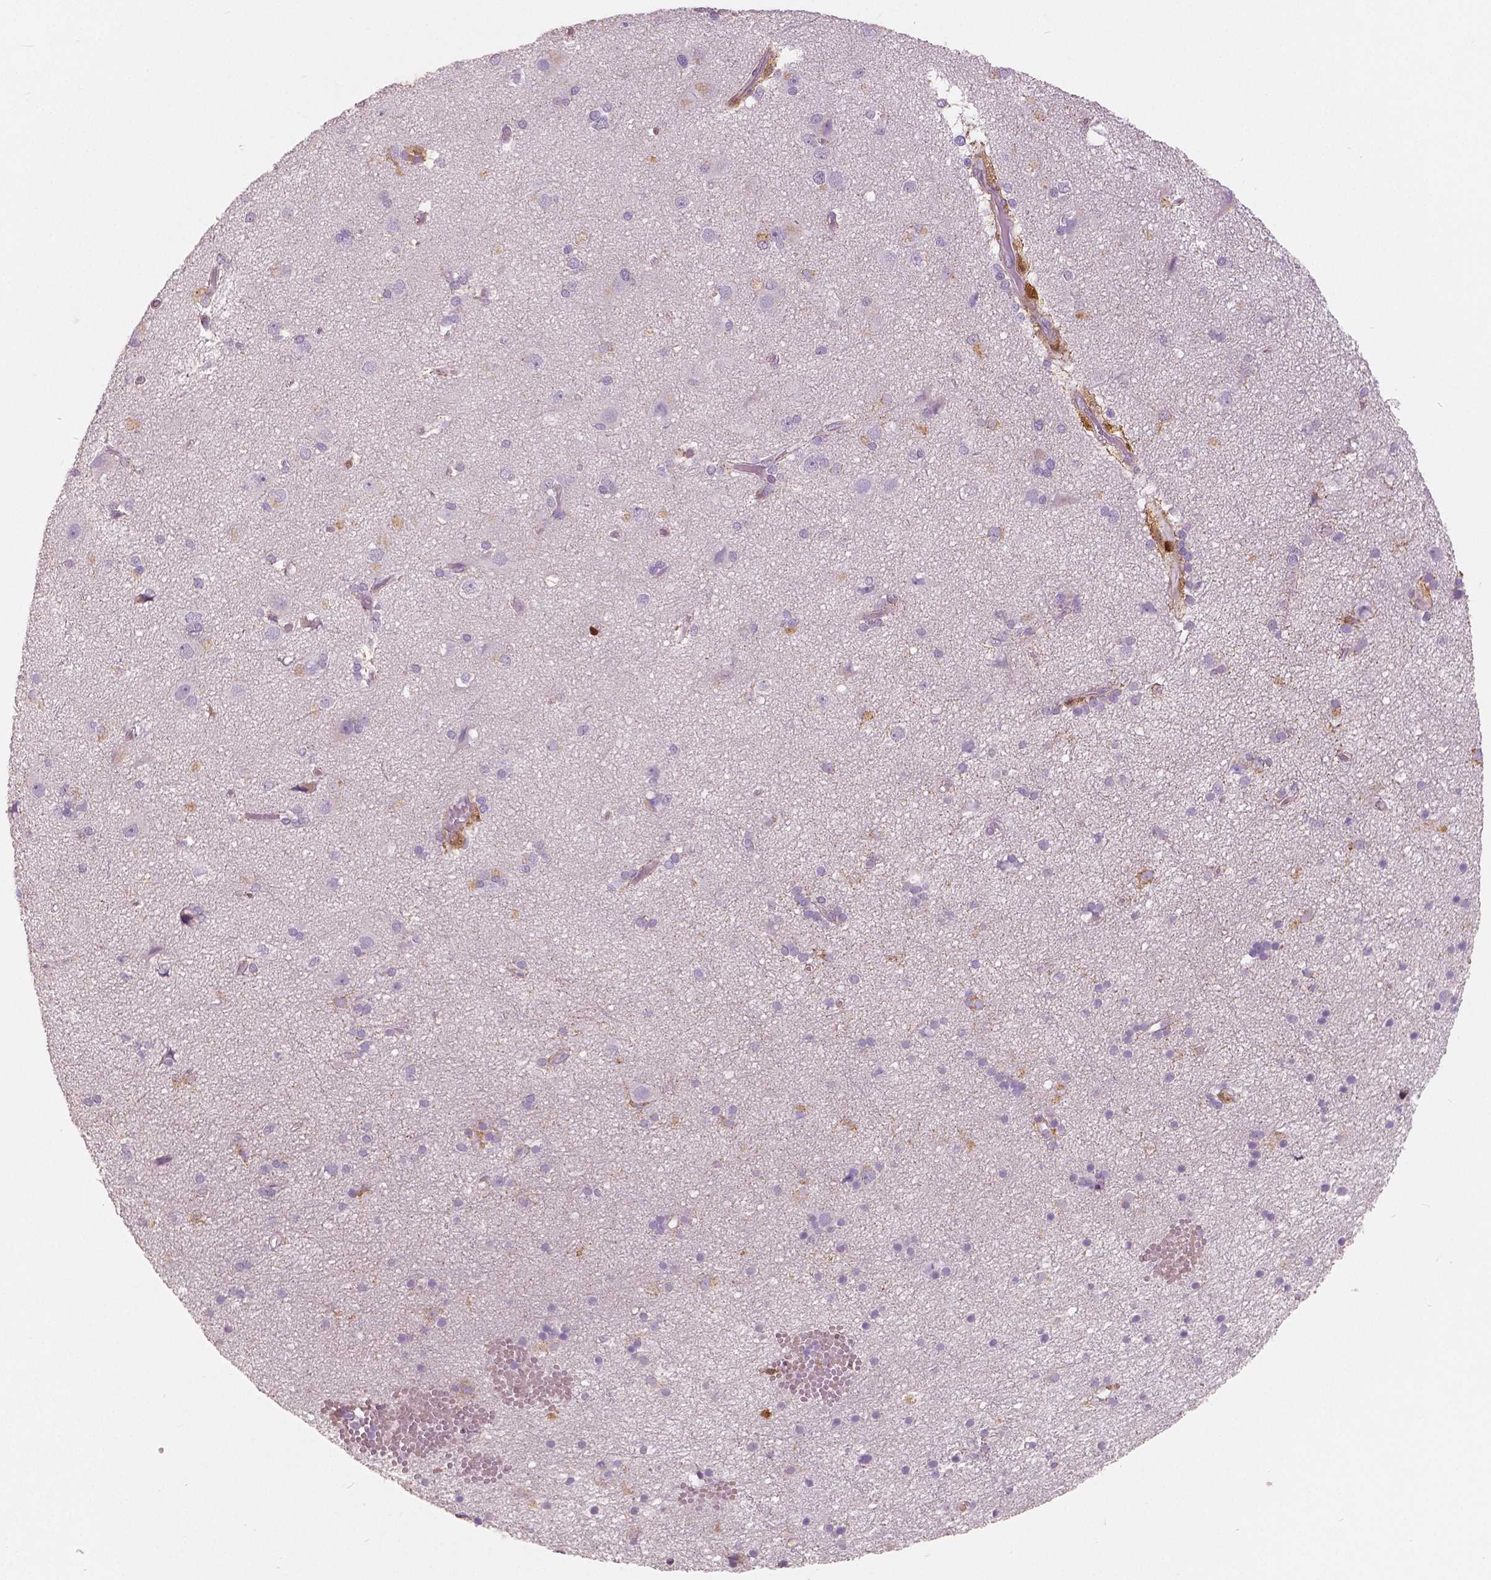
{"staining": {"intensity": "negative", "quantity": "none", "location": "none"}, "tissue": "cerebral cortex", "cell_type": "Endothelial cells", "image_type": "normal", "snomed": [{"axis": "morphology", "description": "Normal tissue, NOS"}, {"axis": "morphology", "description": "Glioma, malignant, High grade"}, {"axis": "topography", "description": "Cerebral cortex"}], "caption": "Immunohistochemistry image of benign cerebral cortex stained for a protein (brown), which reveals no staining in endothelial cells. (DAB immunohistochemistry with hematoxylin counter stain).", "gene": "S100A4", "patient": {"sex": "male", "age": 71}}